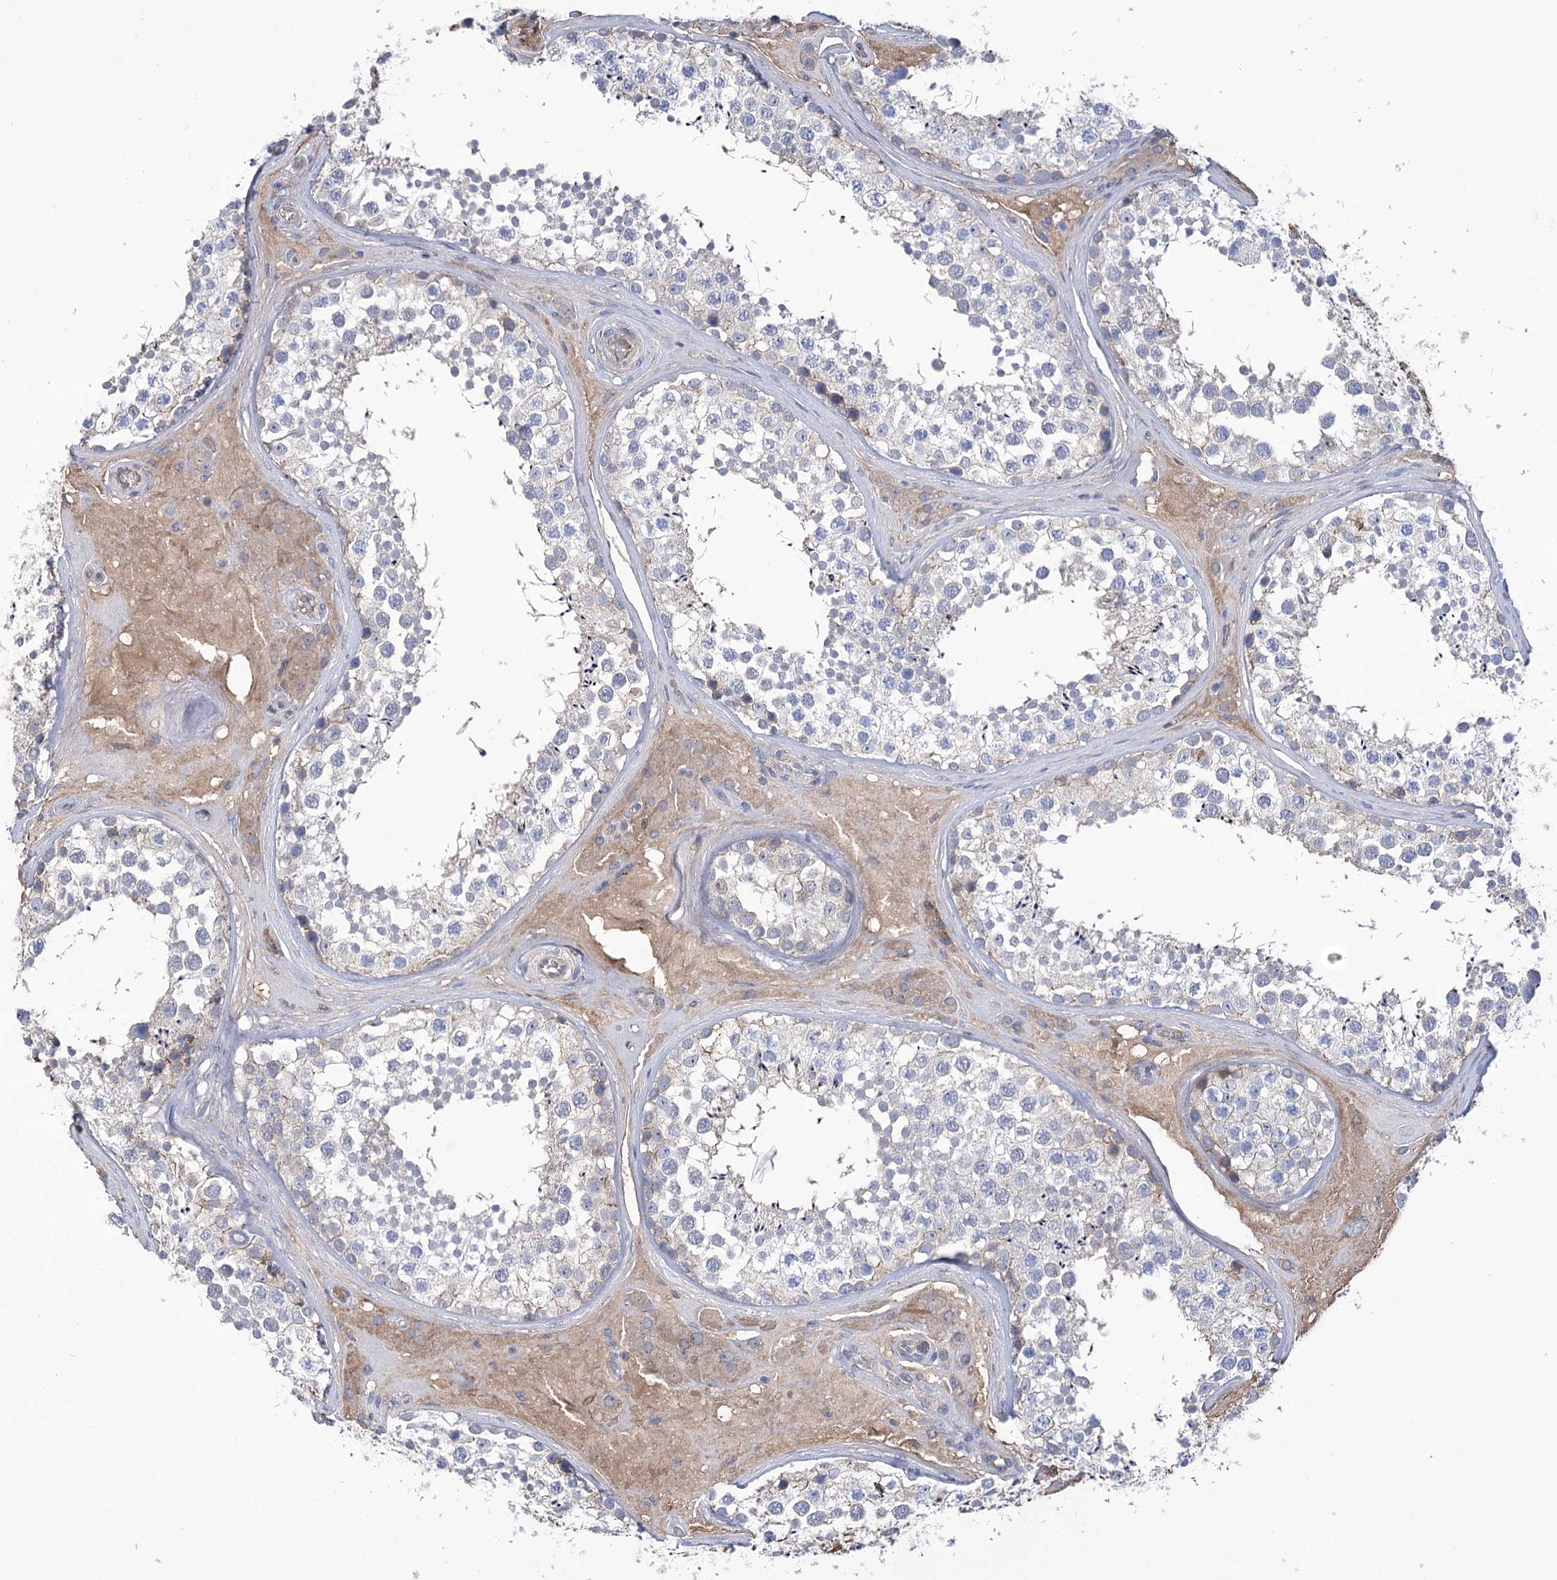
{"staining": {"intensity": "weak", "quantity": "<25%", "location": "cytoplasmic/membranous"}, "tissue": "testis", "cell_type": "Cells in seminiferous ducts", "image_type": "normal", "snomed": [{"axis": "morphology", "description": "Normal tissue, NOS"}, {"axis": "topography", "description": "Testis"}], "caption": "The micrograph demonstrates no staining of cells in seminiferous ducts in benign testis. (DAB (3,3'-diaminobenzidine) IHC with hematoxylin counter stain).", "gene": "CEP164", "patient": {"sex": "male", "age": 46}}